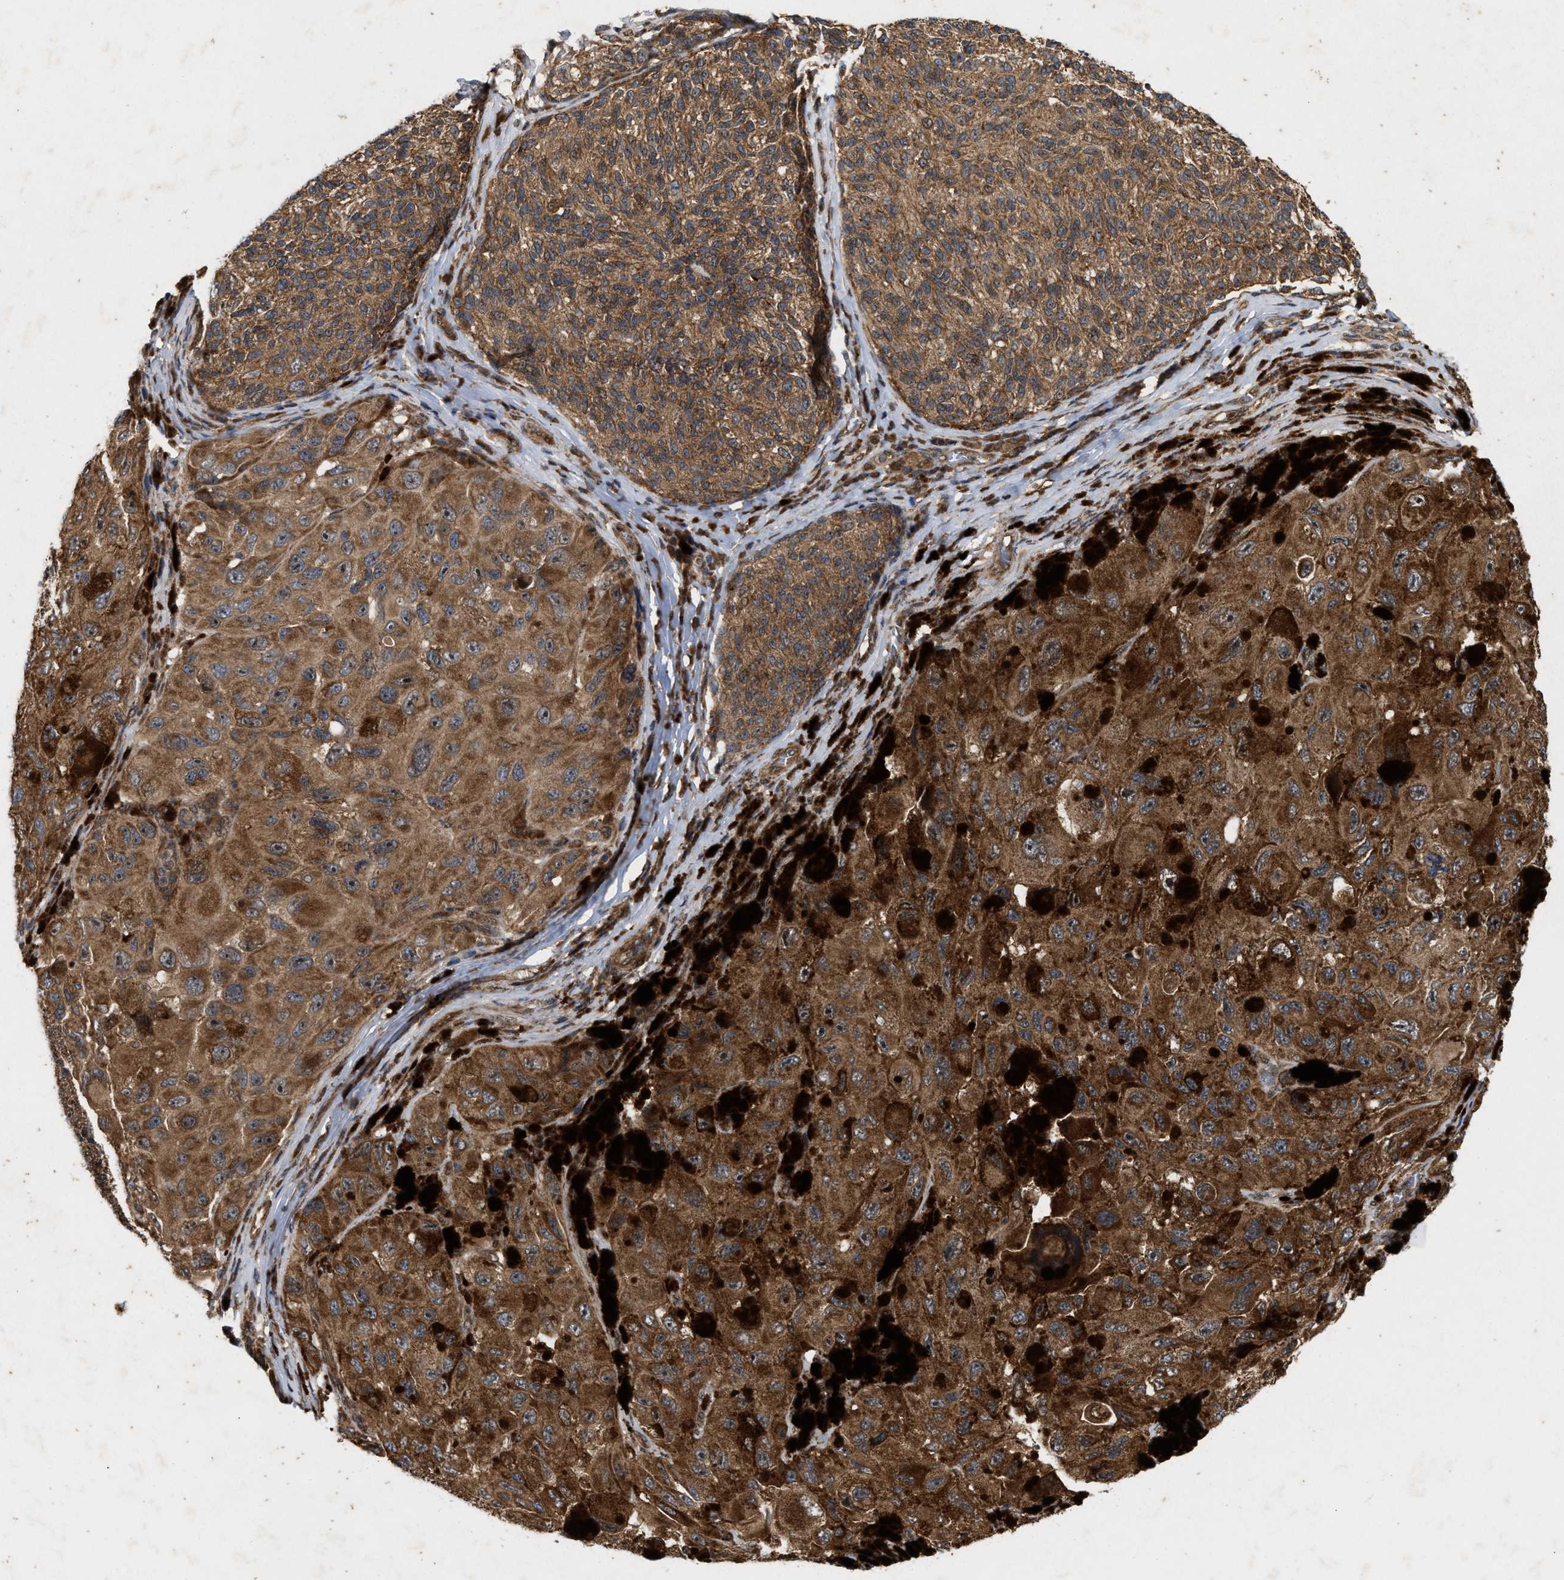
{"staining": {"intensity": "moderate", "quantity": ">75%", "location": "cytoplasmic/membranous"}, "tissue": "melanoma", "cell_type": "Tumor cells", "image_type": "cancer", "snomed": [{"axis": "morphology", "description": "Malignant melanoma, NOS"}, {"axis": "topography", "description": "Skin"}], "caption": "Immunohistochemical staining of malignant melanoma shows medium levels of moderate cytoplasmic/membranous protein positivity in approximately >75% of tumor cells.", "gene": "CFLAR", "patient": {"sex": "female", "age": 73}}